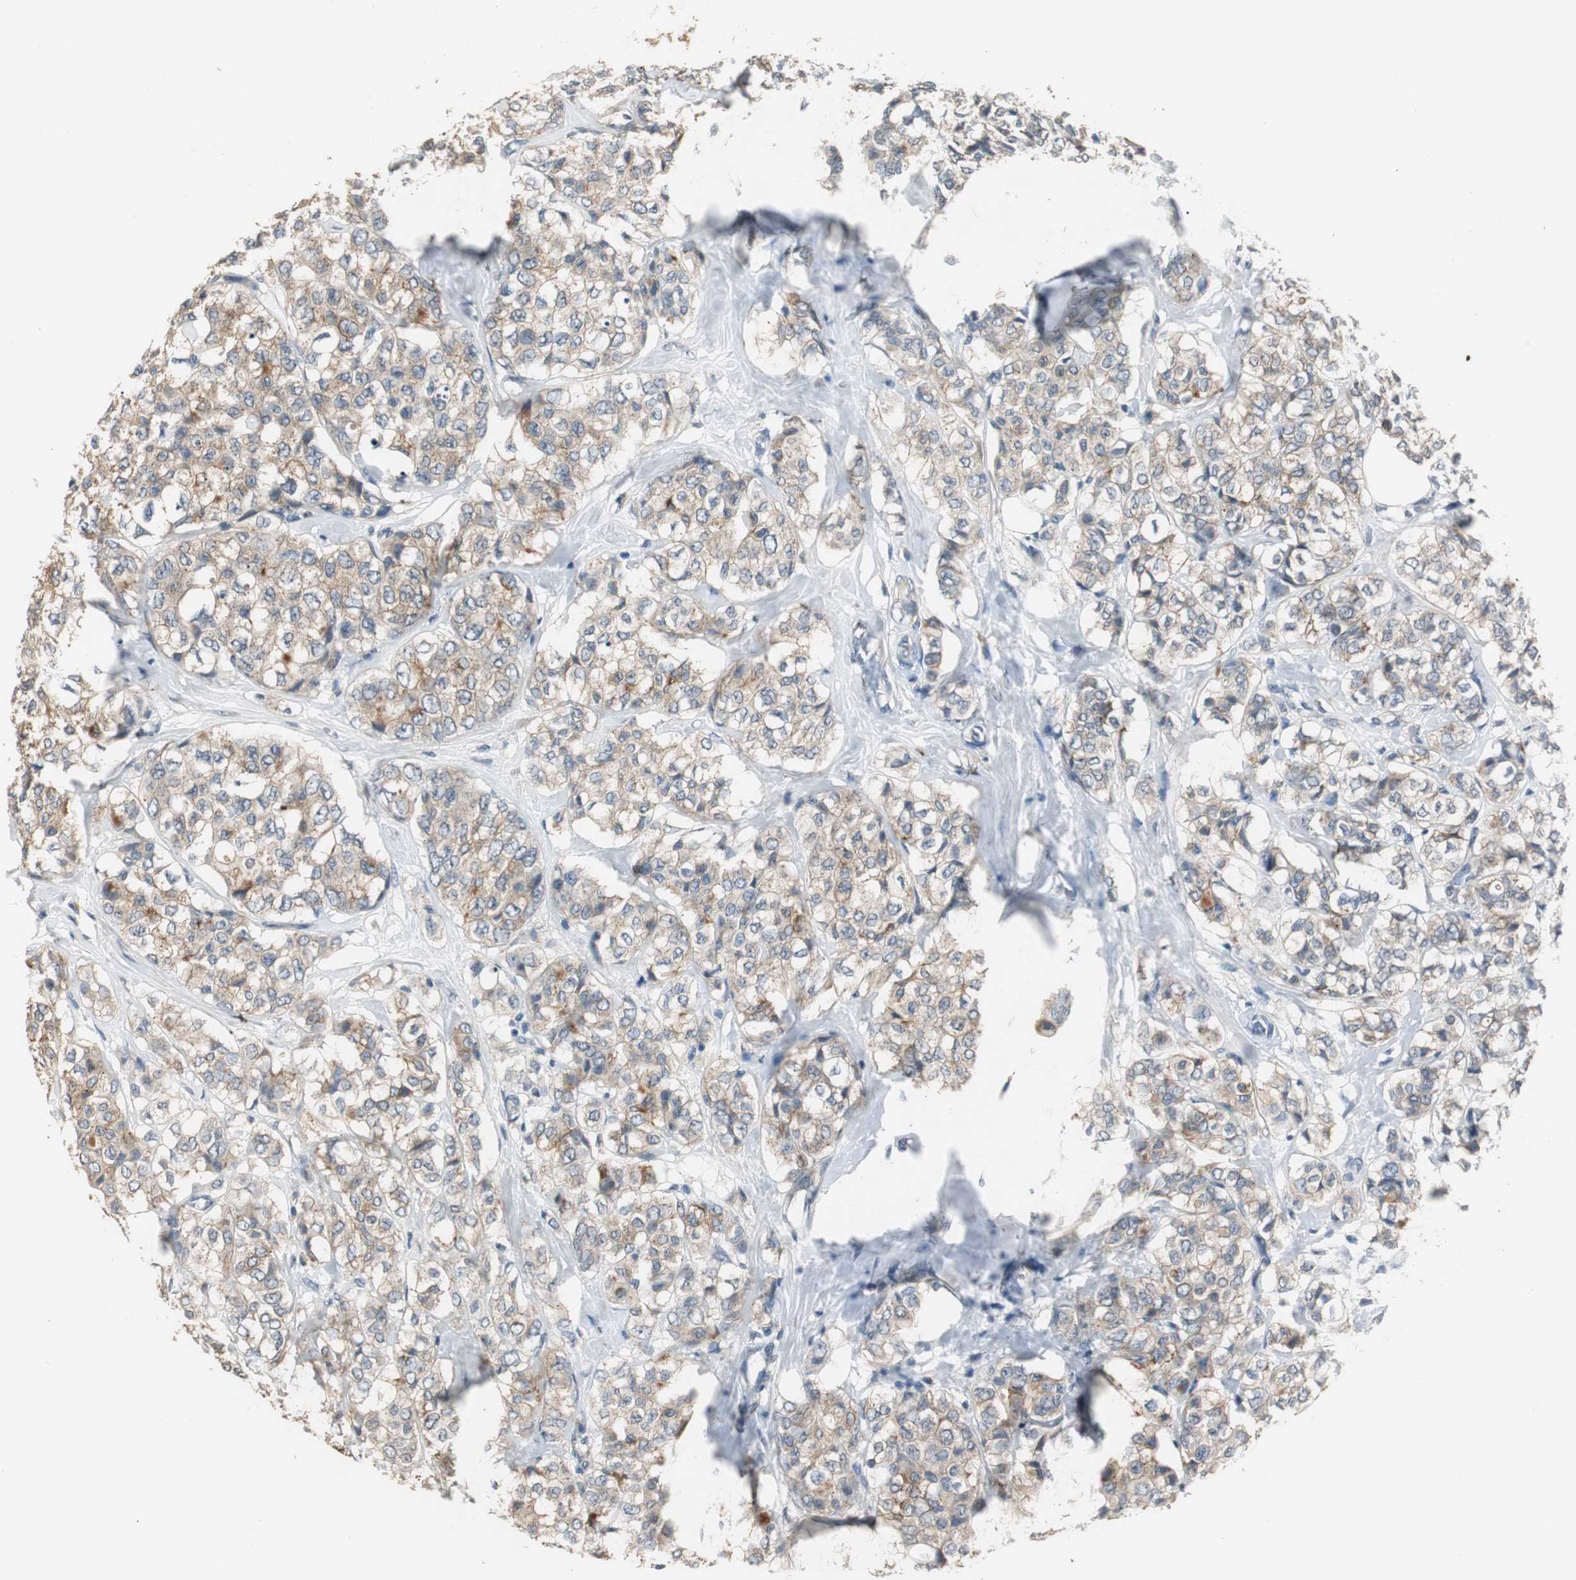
{"staining": {"intensity": "weak", "quantity": ">75%", "location": "cytoplasmic/membranous"}, "tissue": "breast cancer", "cell_type": "Tumor cells", "image_type": "cancer", "snomed": [{"axis": "morphology", "description": "Lobular carcinoma"}, {"axis": "topography", "description": "Breast"}], "caption": "A brown stain highlights weak cytoplasmic/membranous positivity of a protein in breast cancer tumor cells.", "gene": "PTPRN2", "patient": {"sex": "female", "age": 60}}